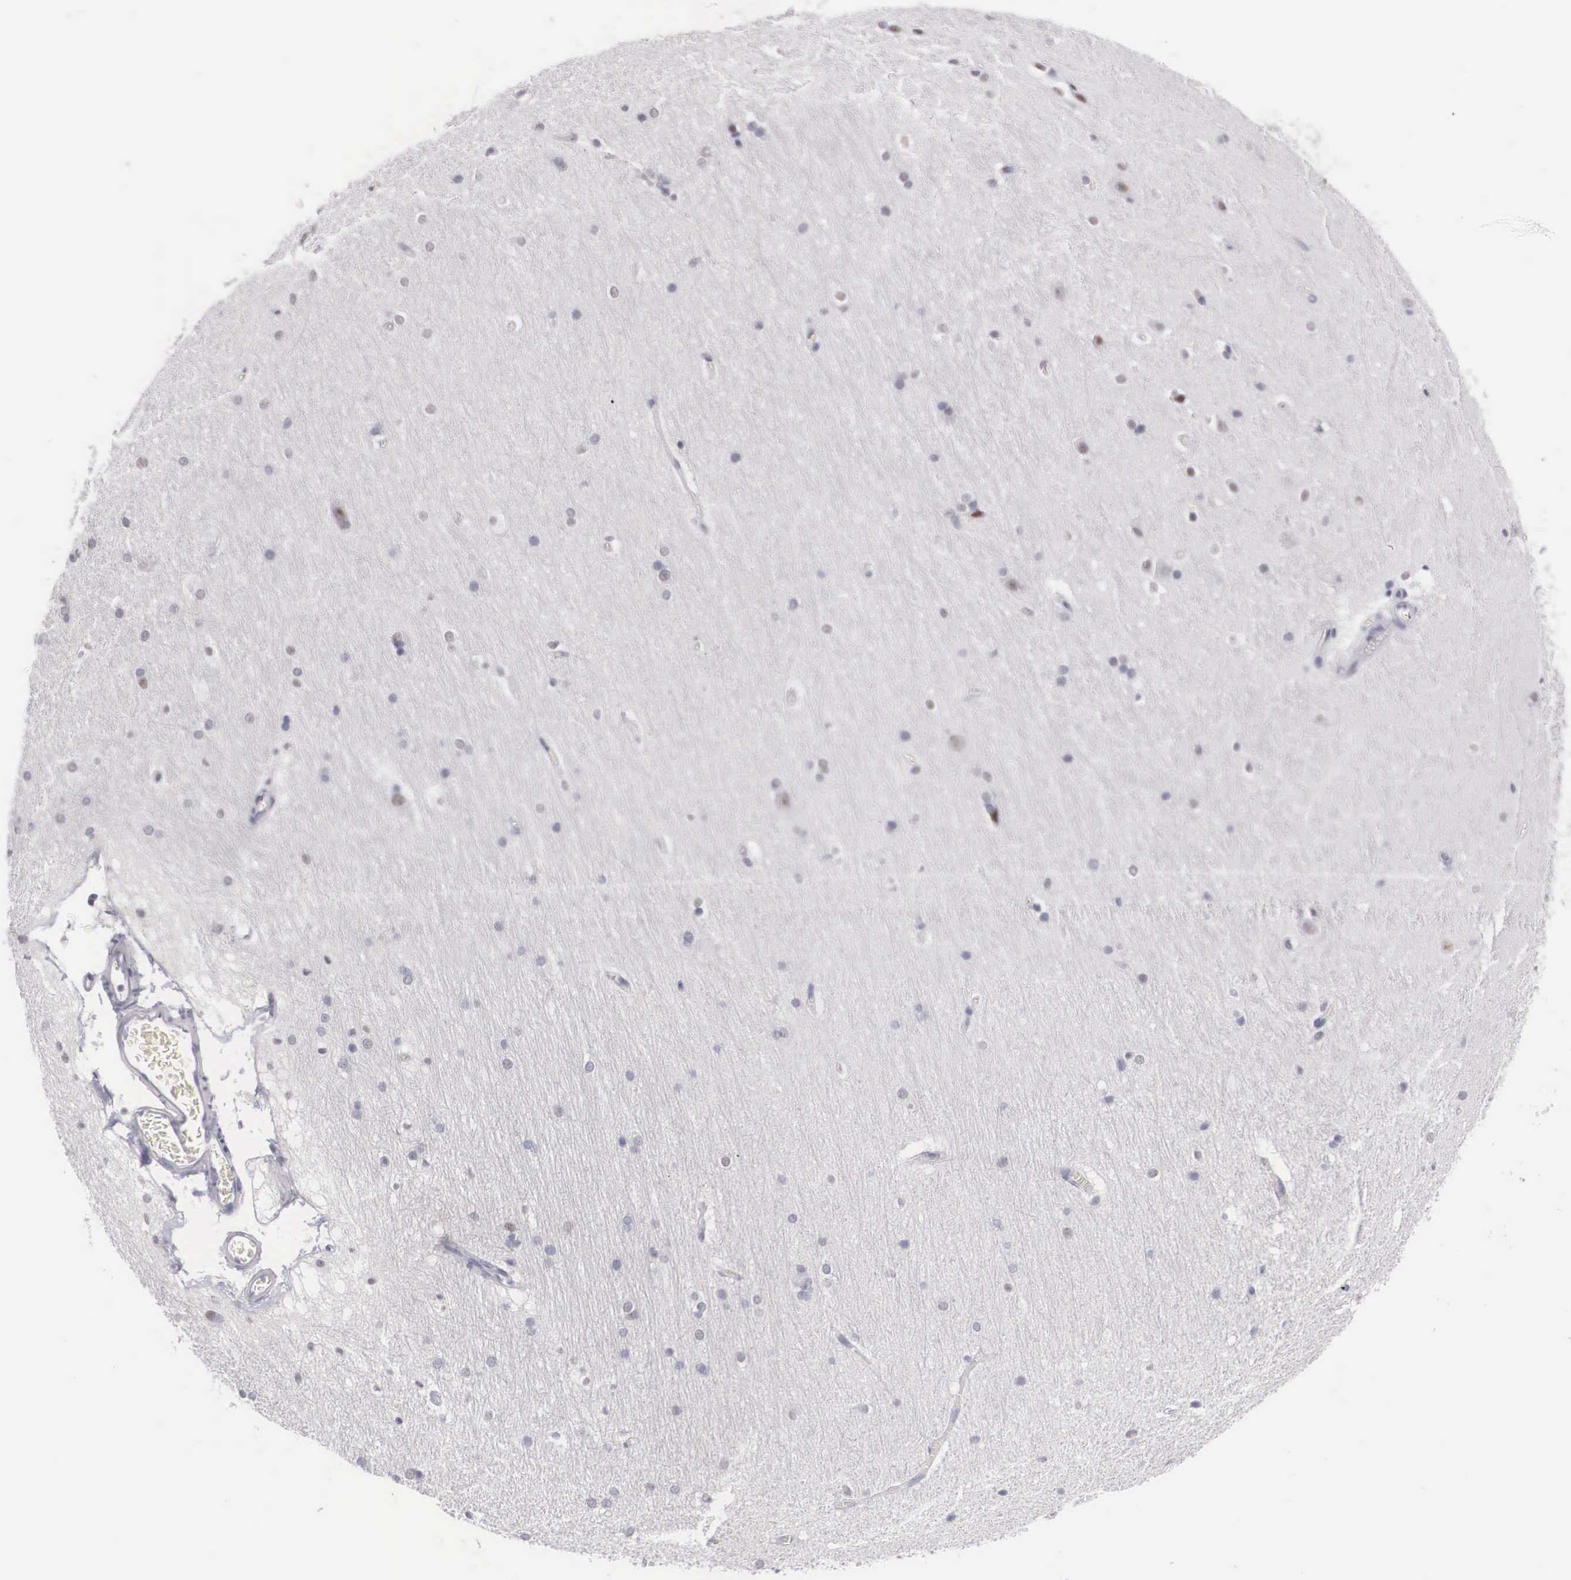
{"staining": {"intensity": "negative", "quantity": "none", "location": "none"}, "tissue": "cerebral cortex", "cell_type": "Endothelial cells", "image_type": "normal", "snomed": [{"axis": "morphology", "description": "Normal tissue, NOS"}, {"axis": "topography", "description": "Cerebral cortex"}, {"axis": "topography", "description": "Hippocampus"}], "caption": "Immunohistochemistry of benign cerebral cortex reveals no staining in endothelial cells.", "gene": "FAM47A", "patient": {"sex": "female", "age": 19}}